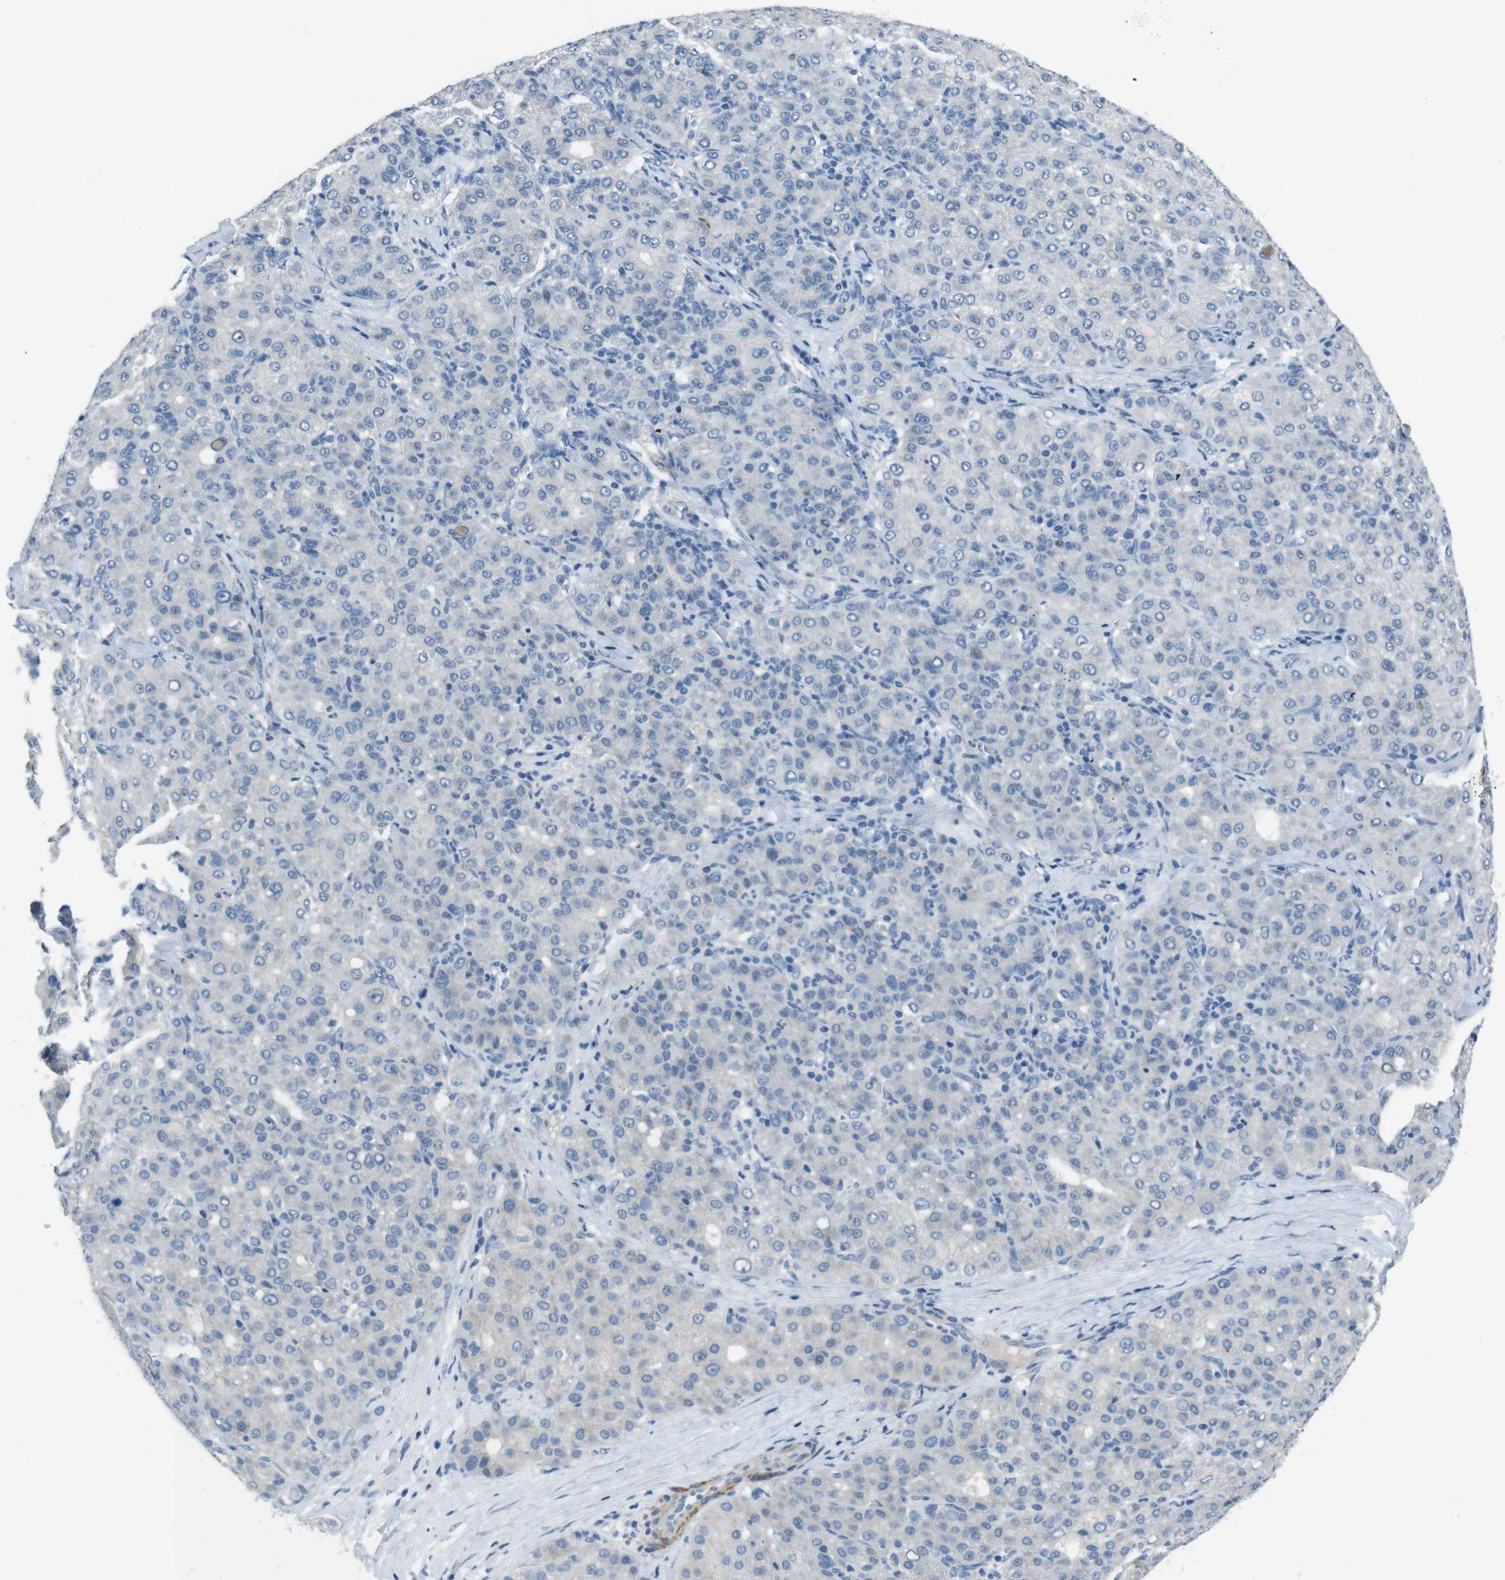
{"staining": {"intensity": "negative", "quantity": "none", "location": "none"}, "tissue": "liver cancer", "cell_type": "Tumor cells", "image_type": "cancer", "snomed": [{"axis": "morphology", "description": "Carcinoma, Hepatocellular, NOS"}, {"axis": "topography", "description": "Liver"}], "caption": "Tumor cells show no significant protein positivity in liver cancer (hepatocellular carcinoma). Brightfield microscopy of immunohistochemistry (IHC) stained with DAB (brown) and hematoxylin (blue), captured at high magnification.", "gene": "HRH2", "patient": {"sex": "male", "age": 65}}